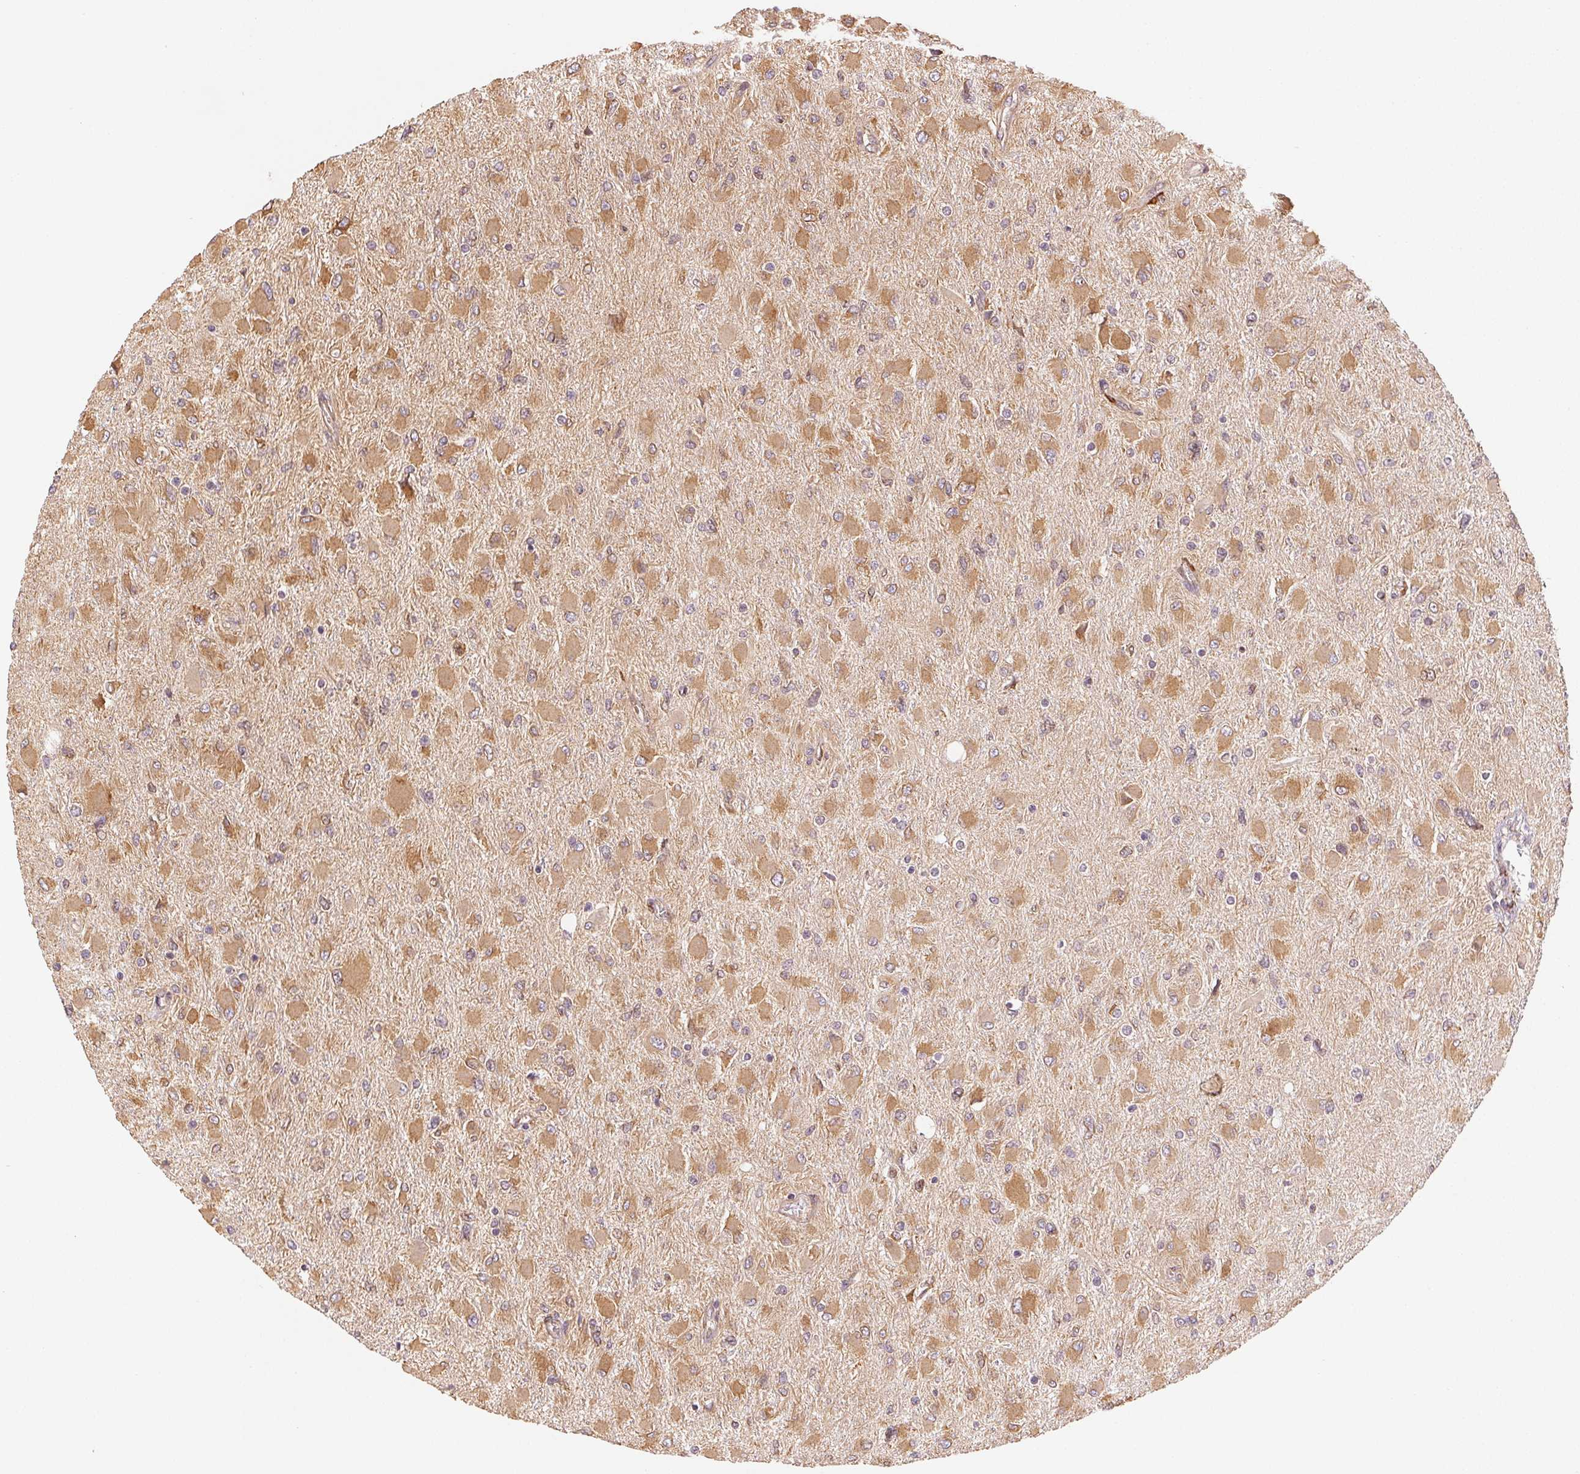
{"staining": {"intensity": "moderate", "quantity": ">75%", "location": "cytoplasmic/membranous"}, "tissue": "glioma", "cell_type": "Tumor cells", "image_type": "cancer", "snomed": [{"axis": "morphology", "description": "Glioma, malignant, High grade"}, {"axis": "topography", "description": "Cerebral cortex"}], "caption": "Tumor cells display moderate cytoplasmic/membranous positivity in about >75% of cells in glioma.", "gene": "RCN3", "patient": {"sex": "female", "age": 36}}